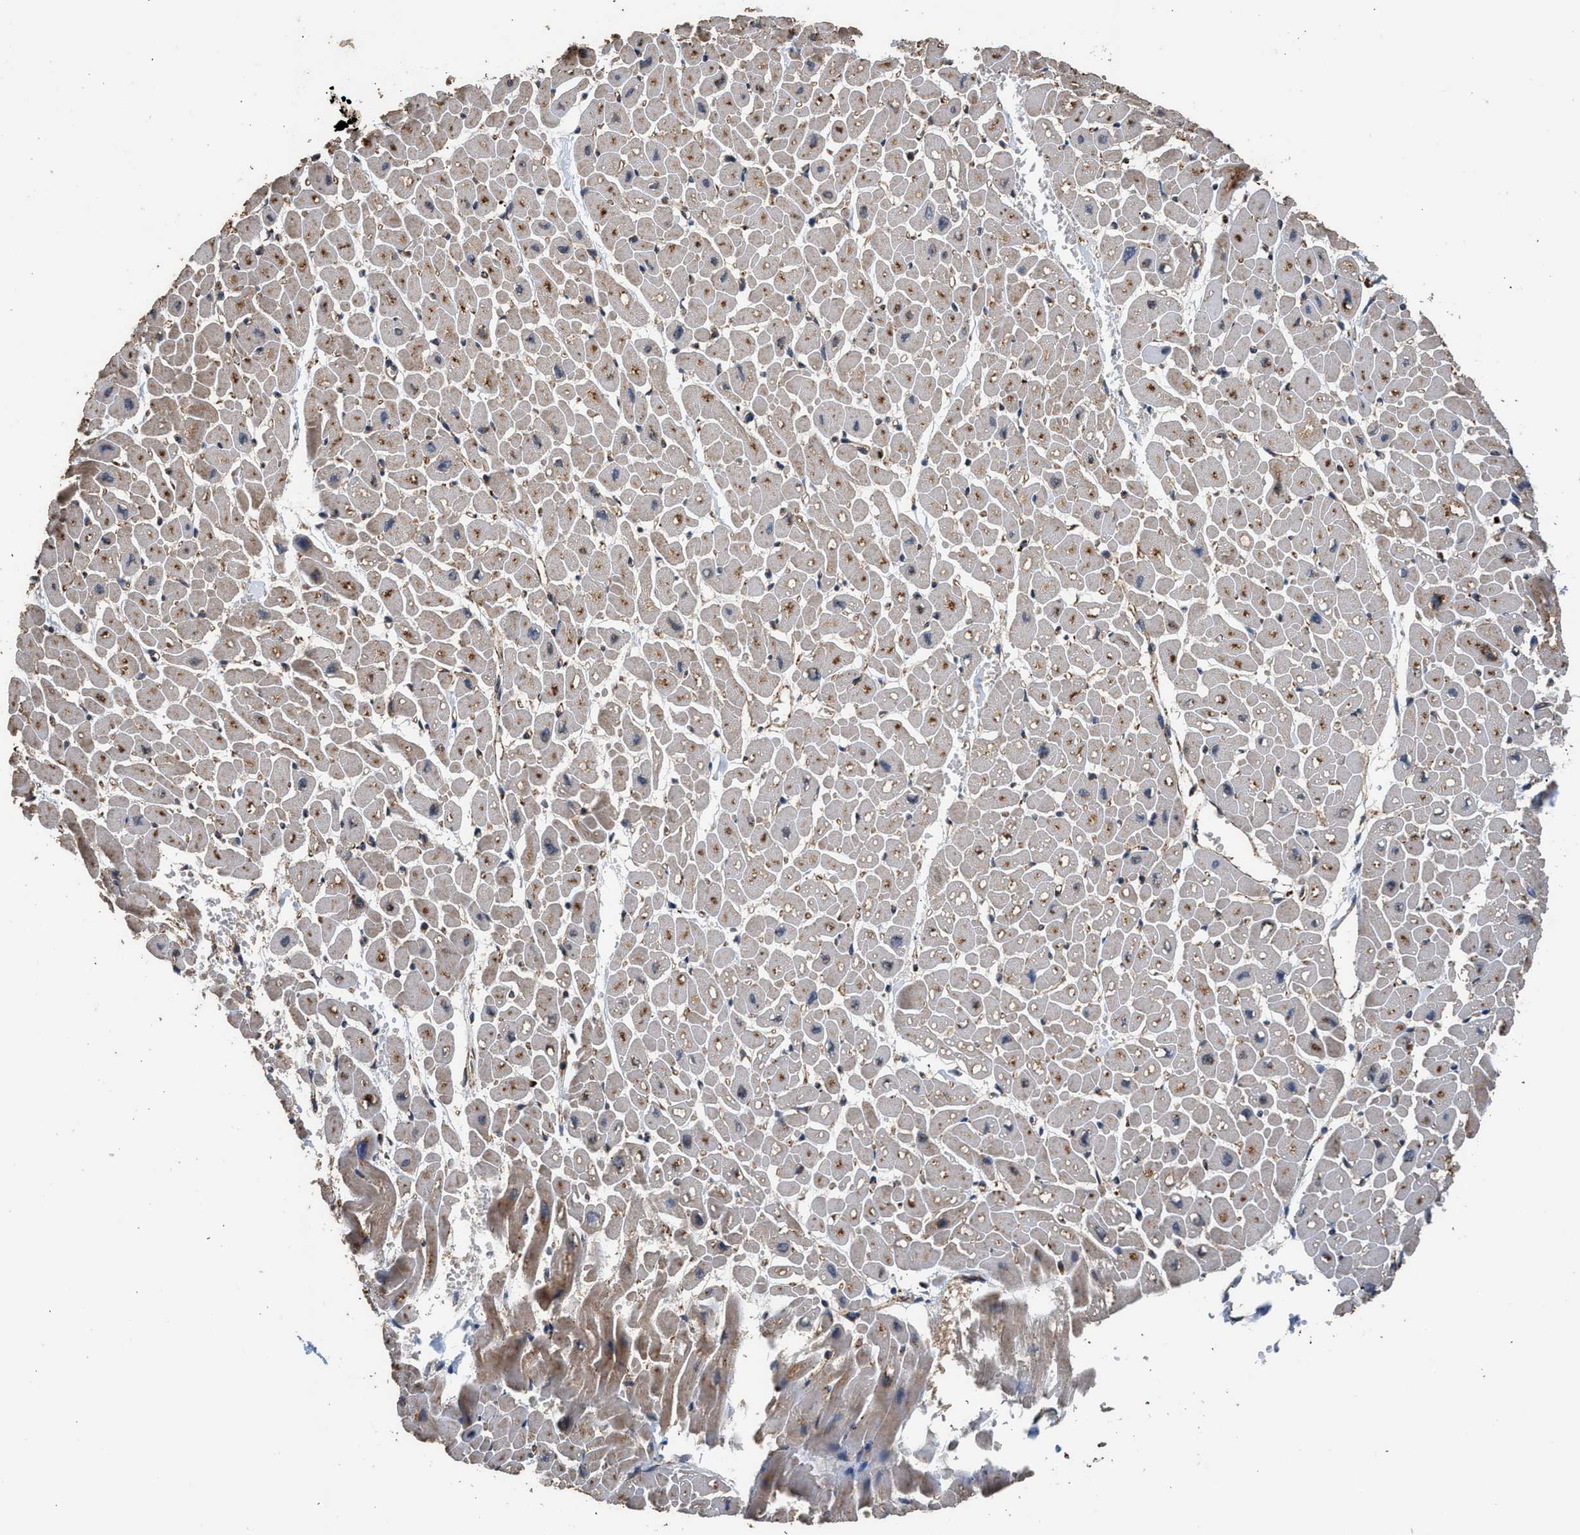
{"staining": {"intensity": "moderate", "quantity": ">75%", "location": "cytoplasmic/membranous"}, "tissue": "heart muscle", "cell_type": "Cardiomyocytes", "image_type": "normal", "snomed": [{"axis": "morphology", "description": "Normal tissue, NOS"}, {"axis": "topography", "description": "Heart"}], "caption": "A brown stain labels moderate cytoplasmic/membranous positivity of a protein in cardiomyocytes of unremarkable heart muscle.", "gene": "CTSV", "patient": {"sex": "male", "age": 45}}